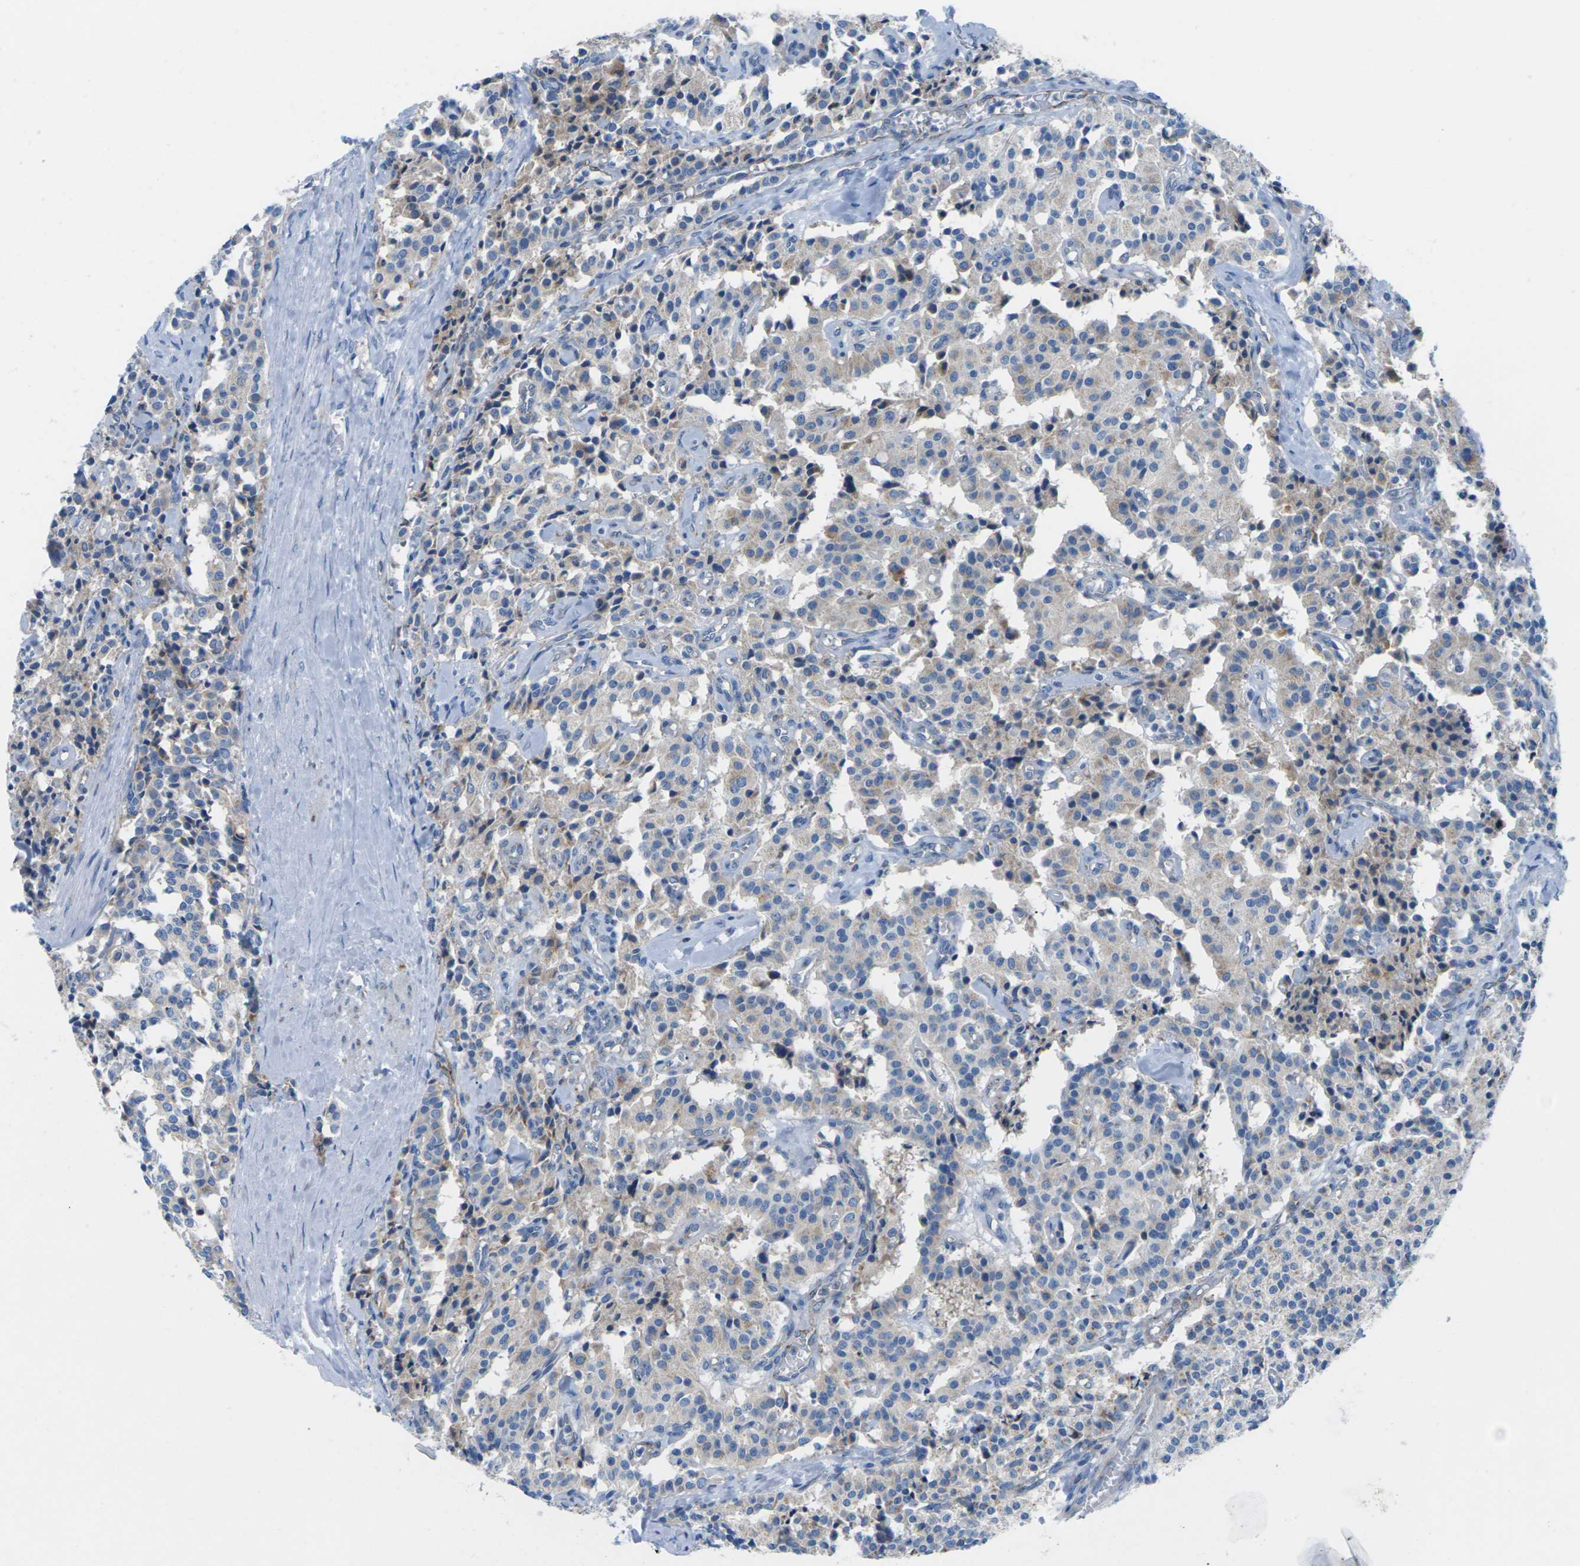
{"staining": {"intensity": "weak", "quantity": "<25%", "location": "cytoplasmic/membranous"}, "tissue": "carcinoid", "cell_type": "Tumor cells", "image_type": "cancer", "snomed": [{"axis": "morphology", "description": "Carcinoid, malignant, NOS"}, {"axis": "topography", "description": "Lung"}], "caption": "High power microscopy micrograph of an immunohistochemistry (IHC) micrograph of malignant carcinoid, revealing no significant staining in tumor cells.", "gene": "SYNGR2", "patient": {"sex": "male", "age": 30}}